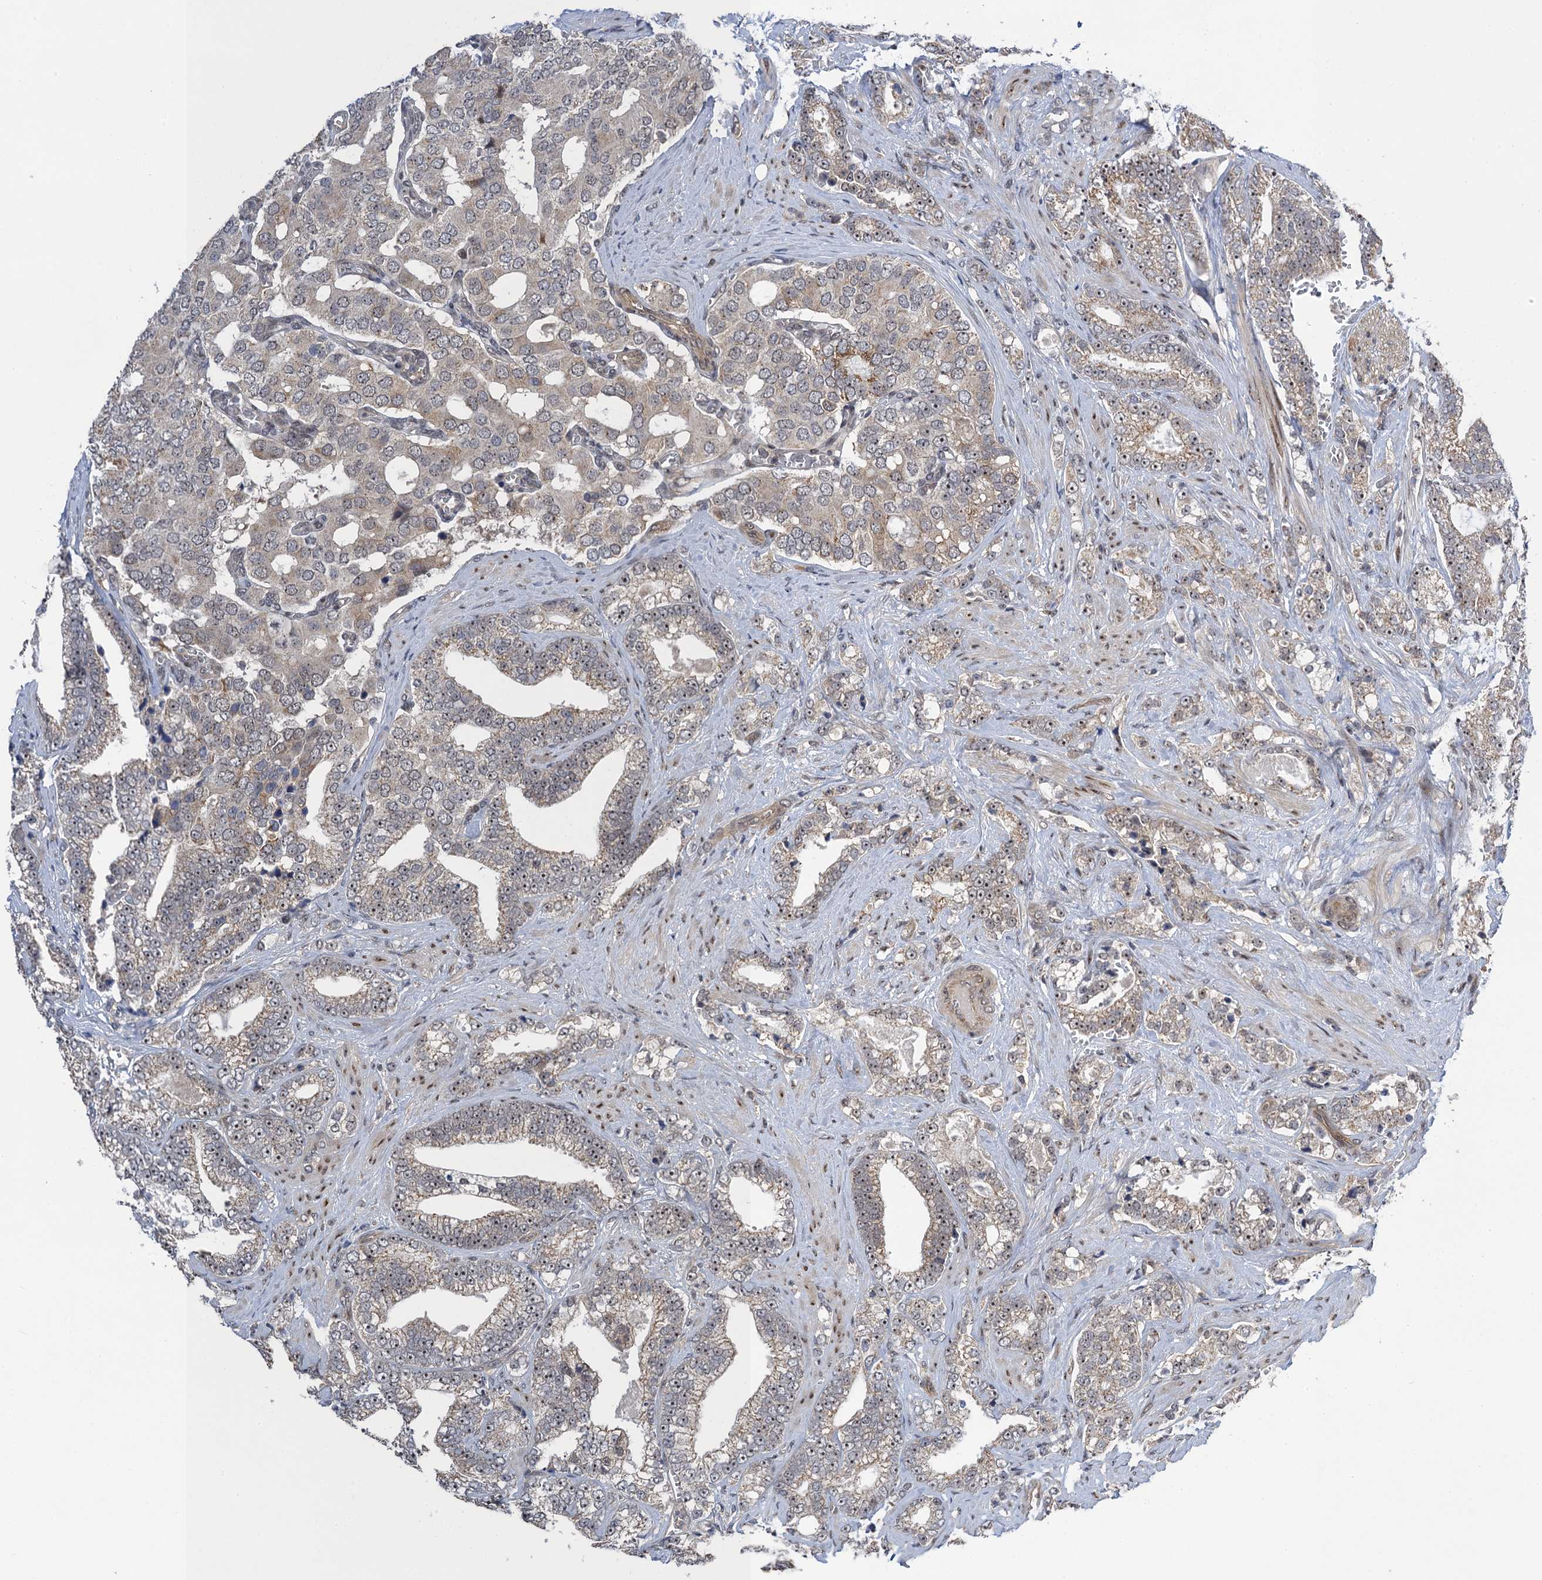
{"staining": {"intensity": "weak", "quantity": "25%-75%", "location": "cytoplasmic/membranous,nuclear"}, "tissue": "prostate cancer", "cell_type": "Tumor cells", "image_type": "cancer", "snomed": [{"axis": "morphology", "description": "Adenocarcinoma, High grade"}, {"axis": "topography", "description": "Prostate and seminal vesicle, NOS"}], "caption": "Approximately 25%-75% of tumor cells in human prostate cancer display weak cytoplasmic/membranous and nuclear protein staining as visualized by brown immunohistochemical staining.", "gene": "ZAR1L", "patient": {"sex": "male", "age": 67}}